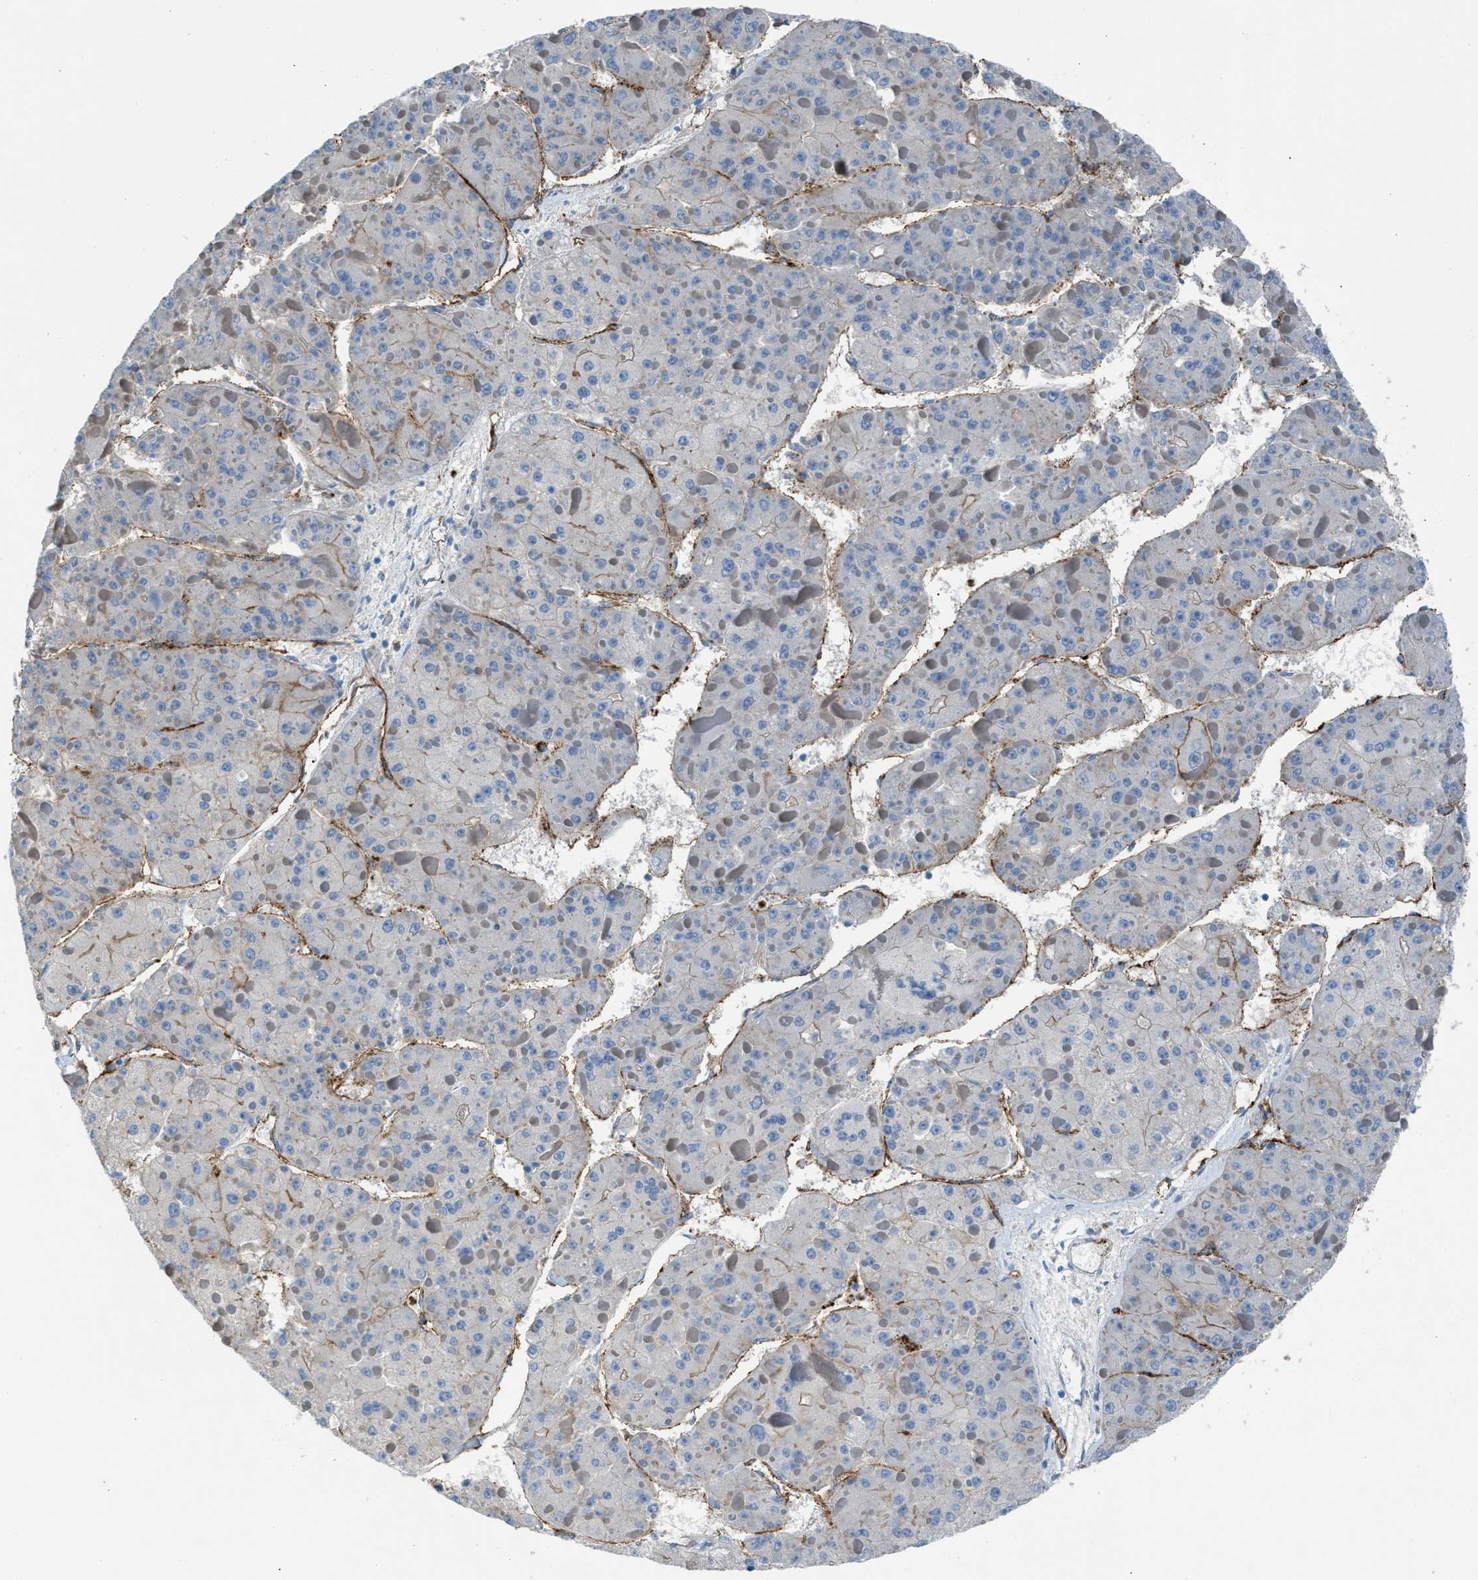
{"staining": {"intensity": "negative", "quantity": "none", "location": "none"}, "tissue": "liver cancer", "cell_type": "Tumor cells", "image_type": "cancer", "snomed": [{"axis": "morphology", "description": "Carcinoma, Hepatocellular, NOS"}, {"axis": "topography", "description": "Liver"}], "caption": "Photomicrograph shows no protein staining in tumor cells of liver cancer (hepatocellular carcinoma) tissue.", "gene": "DYSF", "patient": {"sex": "female", "age": 73}}